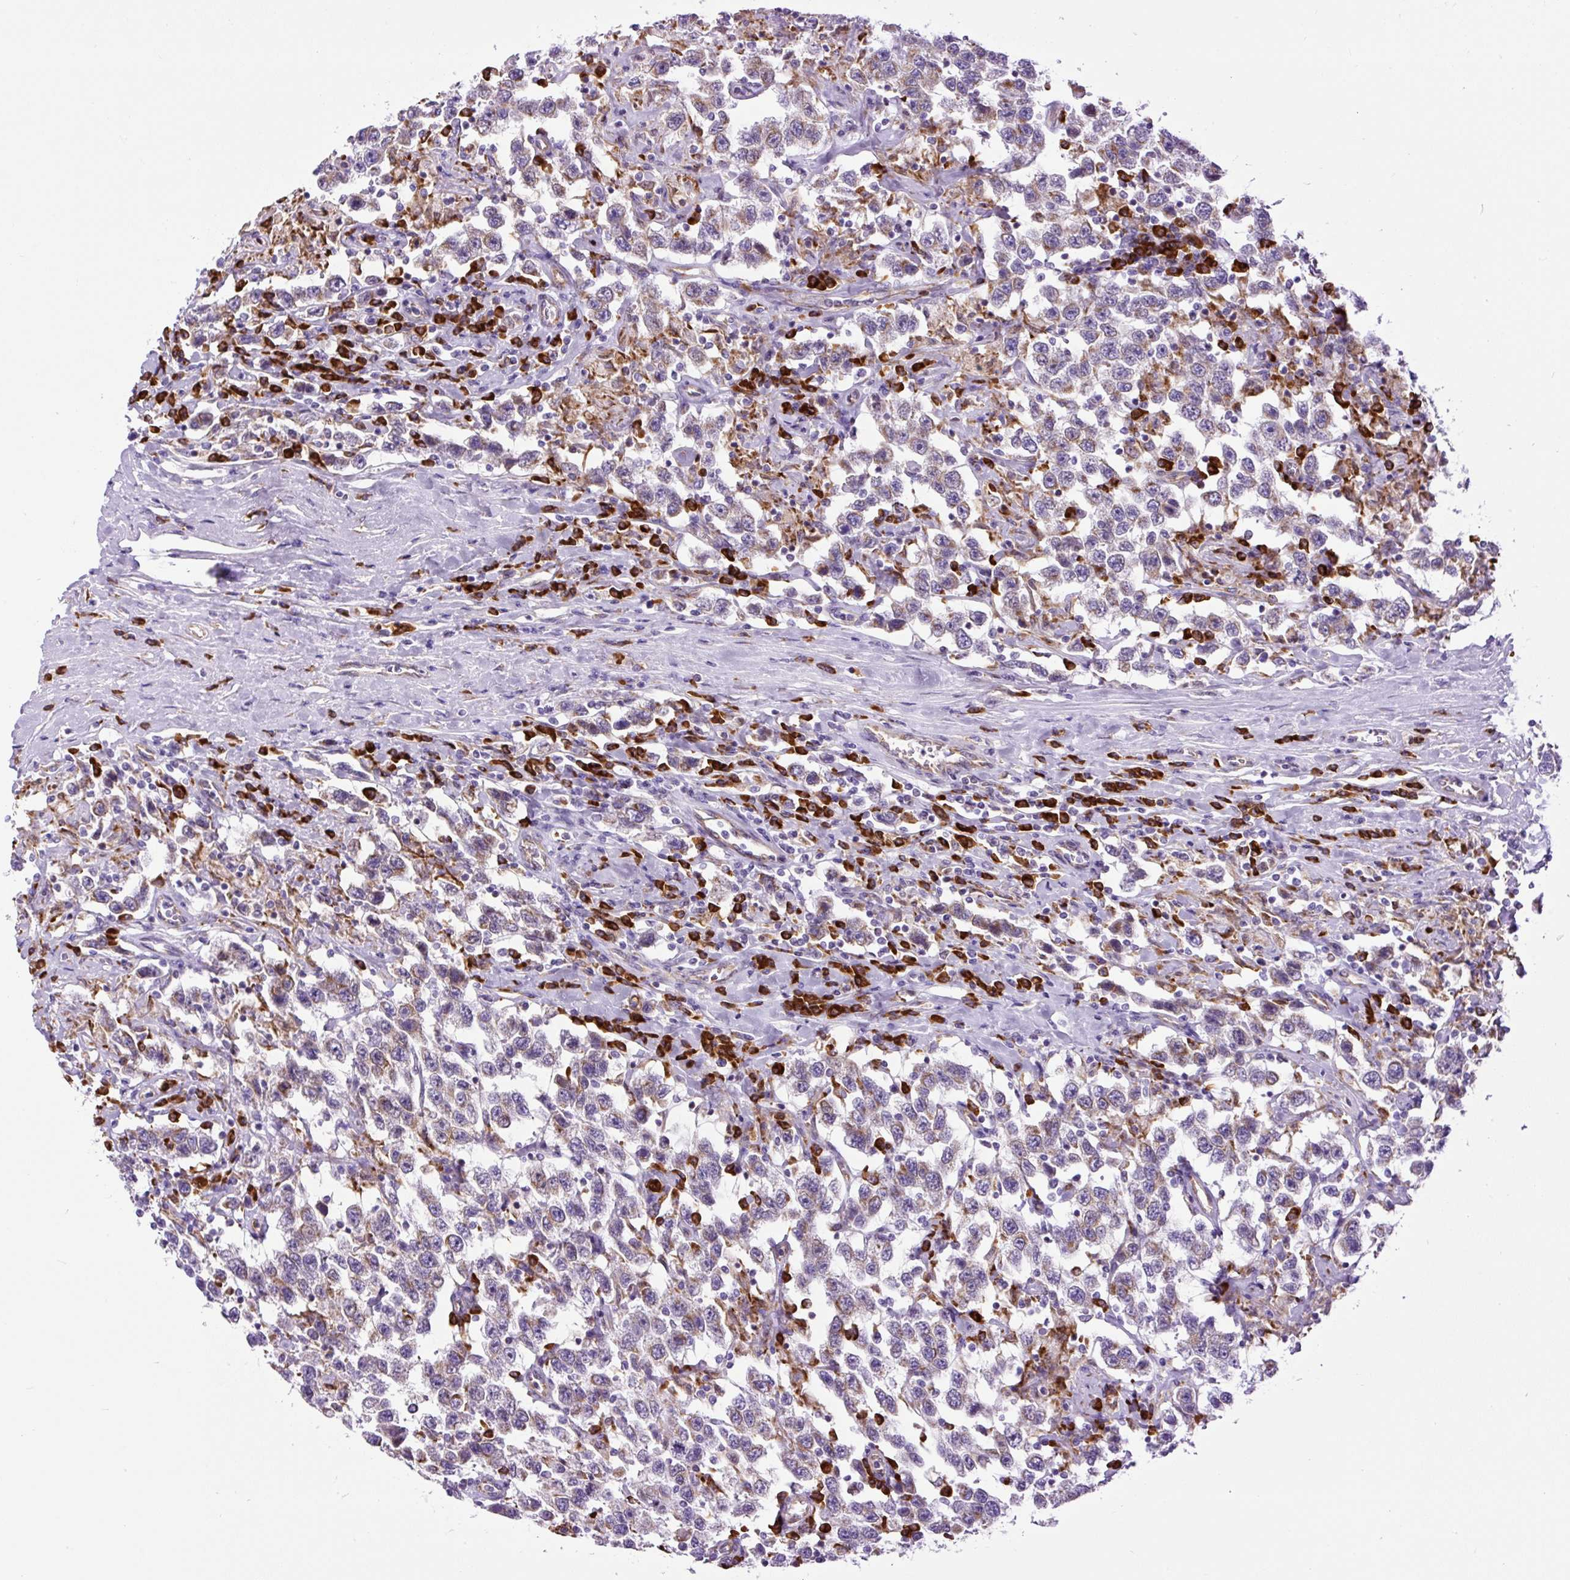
{"staining": {"intensity": "weak", "quantity": "25%-75%", "location": "cytoplasmic/membranous"}, "tissue": "testis cancer", "cell_type": "Tumor cells", "image_type": "cancer", "snomed": [{"axis": "morphology", "description": "Seminoma, NOS"}, {"axis": "topography", "description": "Testis"}], "caption": "There is low levels of weak cytoplasmic/membranous positivity in tumor cells of seminoma (testis), as demonstrated by immunohistochemical staining (brown color).", "gene": "DDOST", "patient": {"sex": "male", "age": 41}}